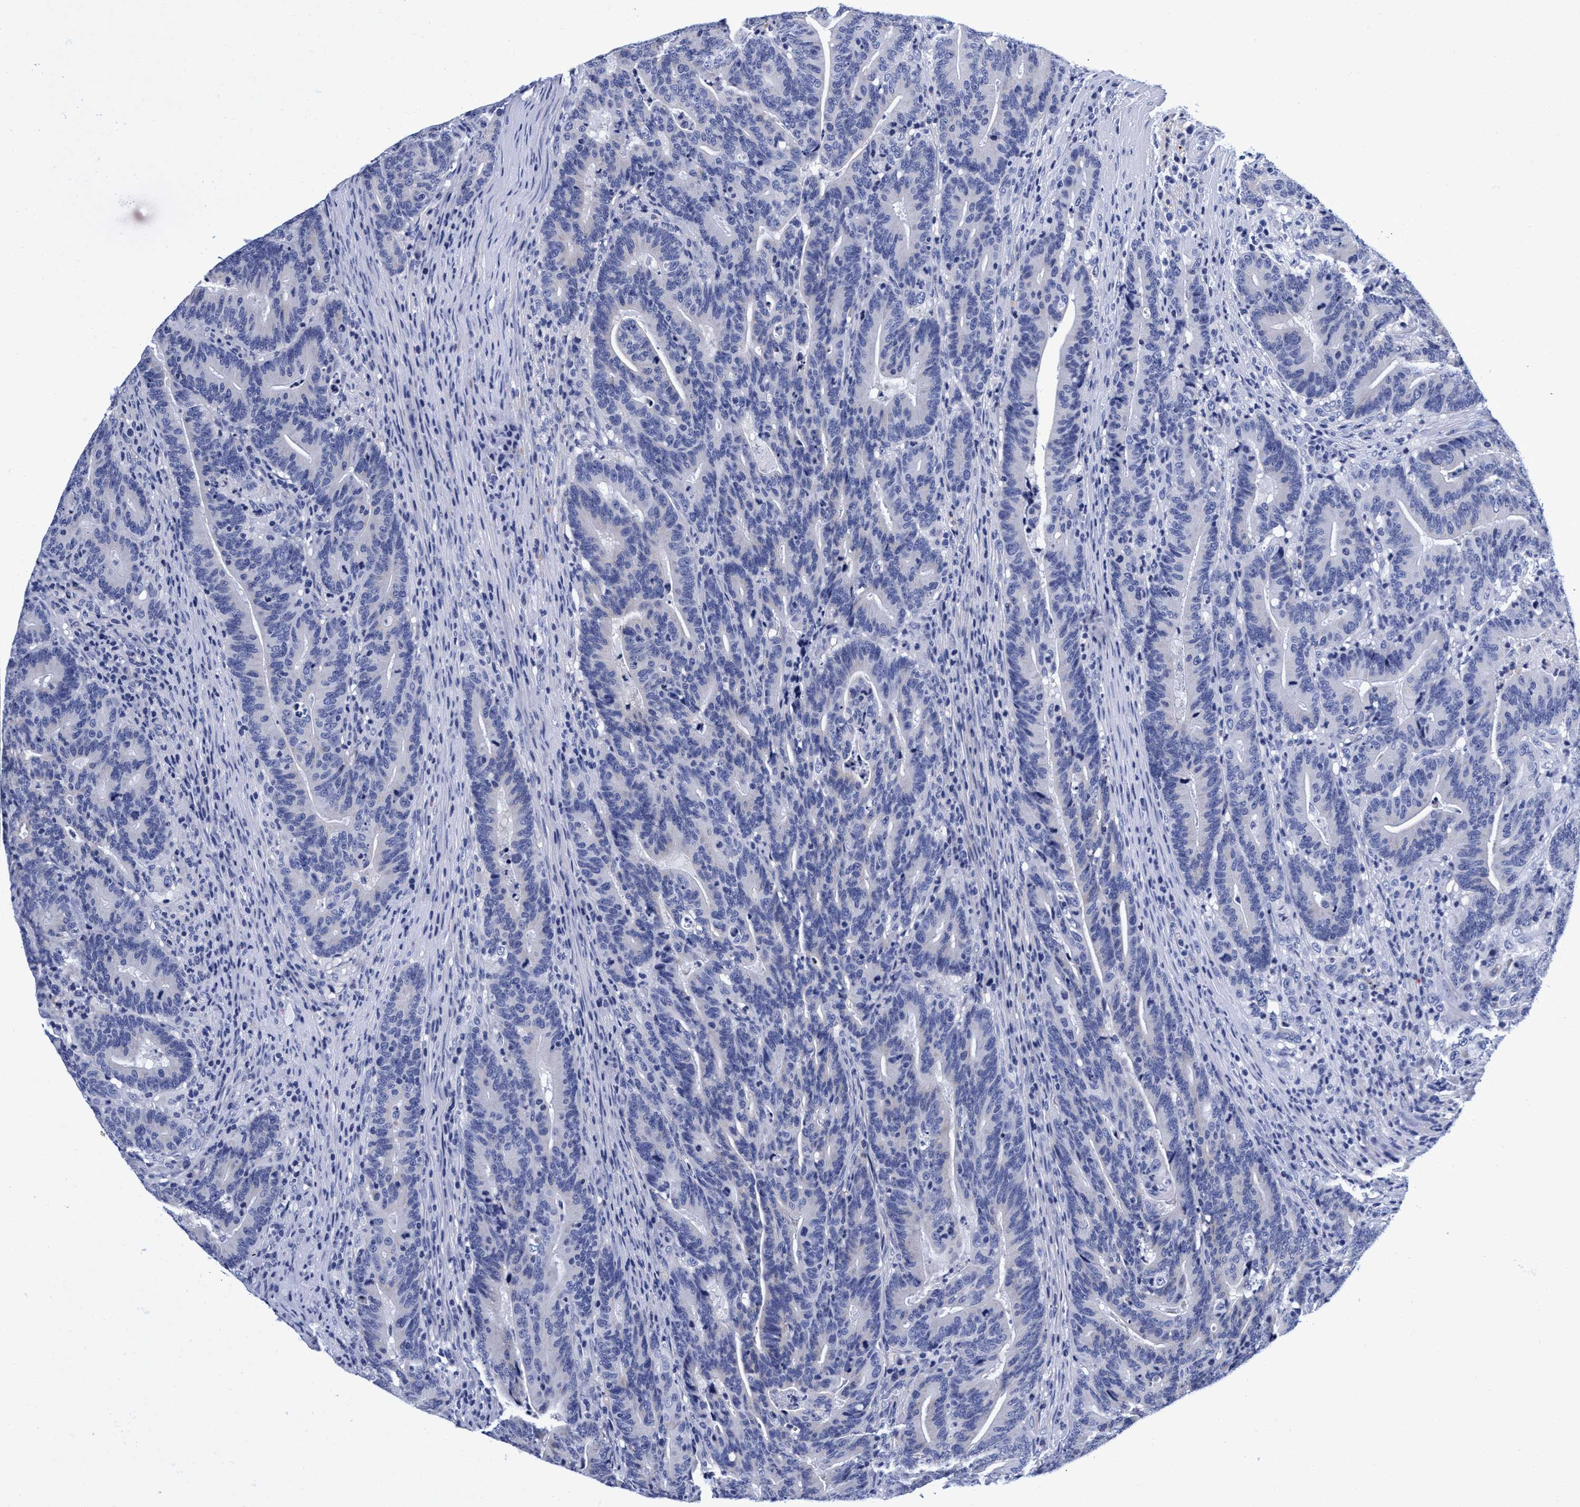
{"staining": {"intensity": "negative", "quantity": "none", "location": "none"}, "tissue": "colorectal cancer", "cell_type": "Tumor cells", "image_type": "cancer", "snomed": [{"axis": "morphology", "description": "Adenocarcinoma, NOS"}, {"axis": "topography", "description": "Colon"}], "caption": "Immunohistochemistry photomicrograph of neoplastic tissue: colorectal adenocarcinoma stained with DAB (3,3'-diaminobenzidine) reveals no significant protein expression in tumor cells.", "gene": "PLPPR1", "patient": {"sex": "female", "age": 66}}